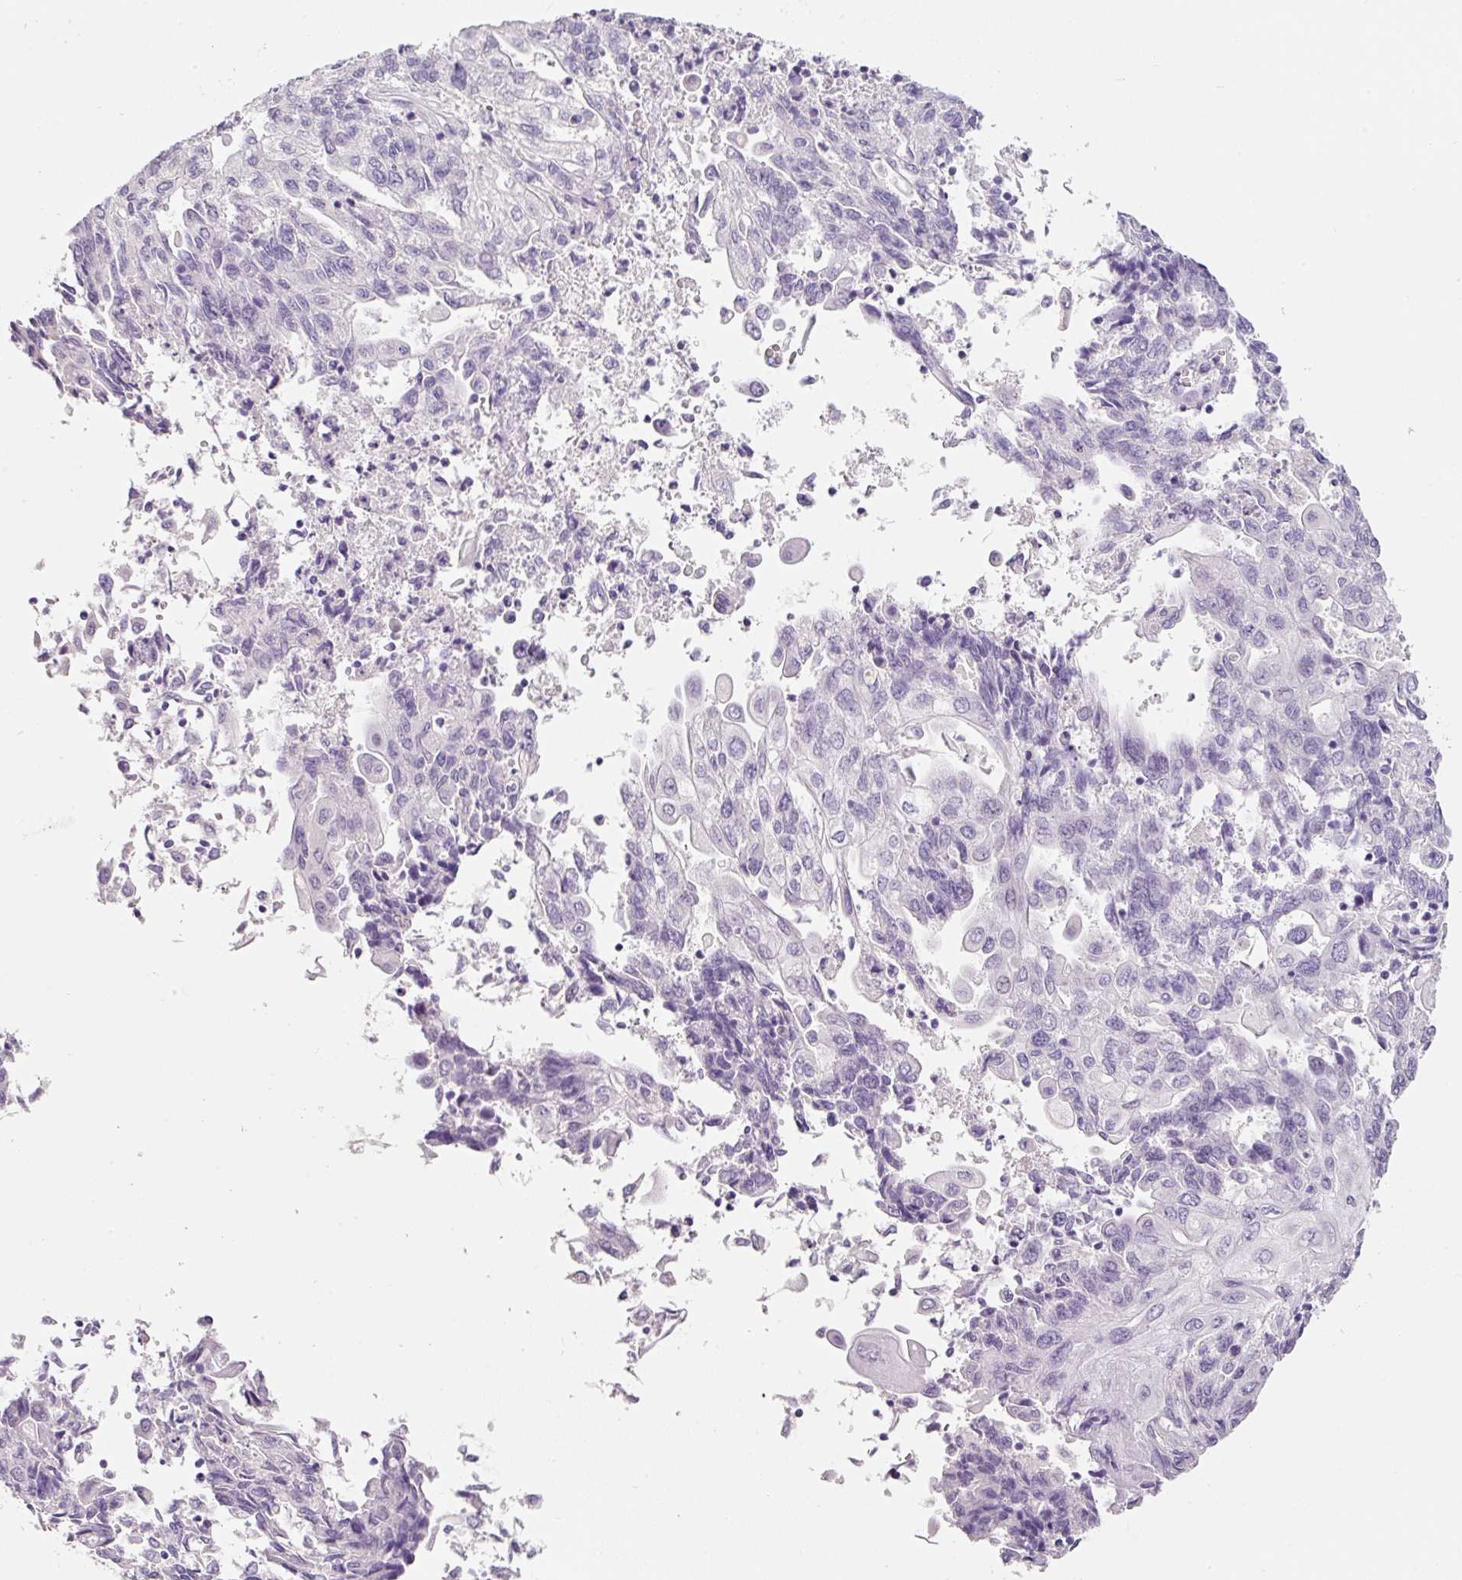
{"staining": {"intensity": "negative", "quantity": "none", "location": "none"}, "tissue": "endometrial cancer", "cell_type": "Tumor cells", "image_type": "cancer", "snomed": [{"axis": "morphology", "description": "Adenocarcinoma, NOS"}, {"axis": "topography", "description": "Endometrium"}], "caption": "Endometrial cancer (adenocarcinoma) stained for a protein using IHC demonstrates no positivity tumor cells.", "gene": "SYP", "patient": {"sex": "female", "age": 54}}